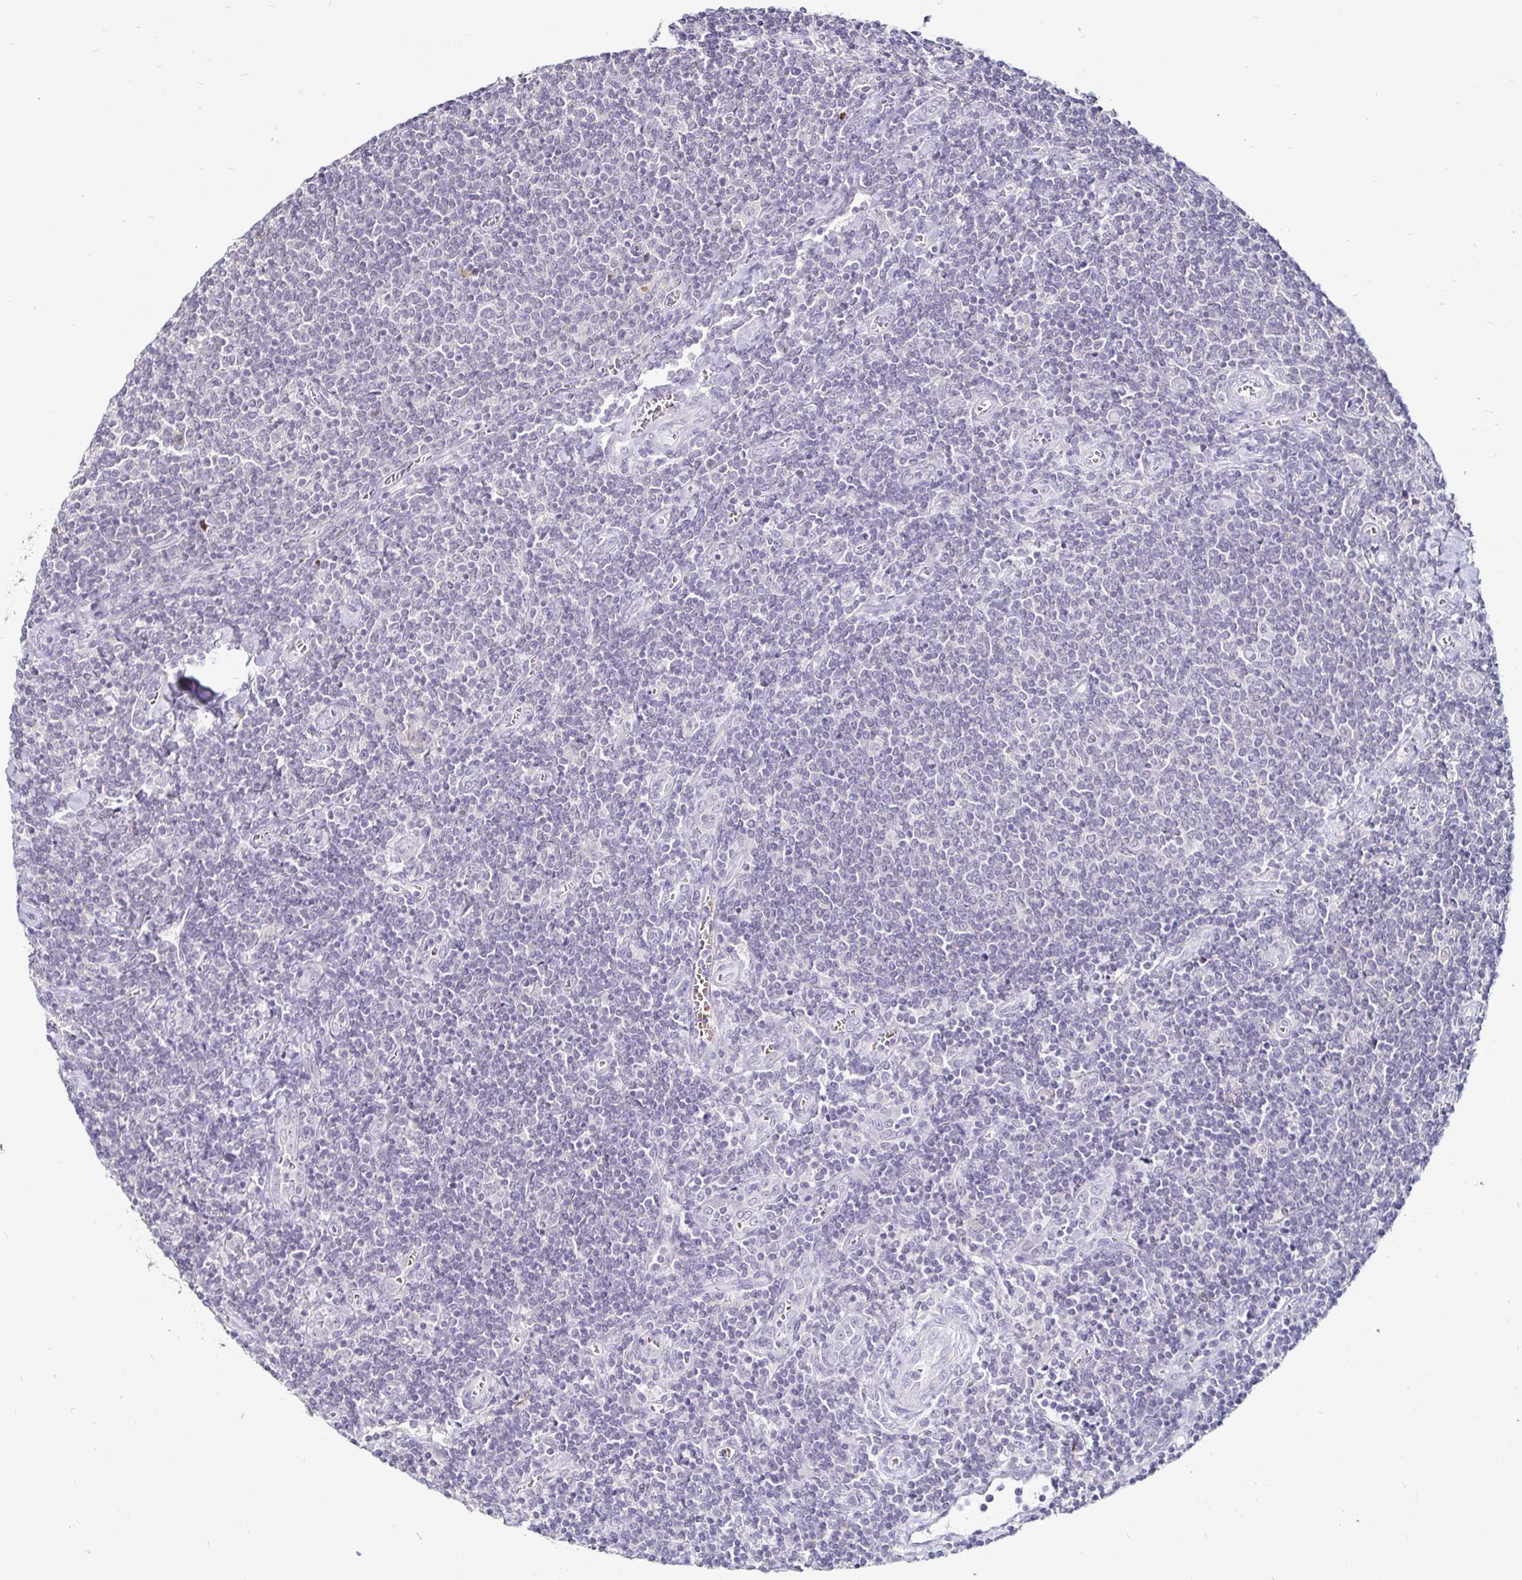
{"staining": {"intensity": "negative", "quantity": "none", "location": "none"}, "tissue": "lymphoma", "cell_type": "Tumor cells", "image_type": "cancer", "snomed": [{"axis": "morphology", "description": "Malignant lymphoma, non-Hodgkin's type, Low grade"}, {"axis": "topography", "description": "Lymph node"}], "caption": "This is a micrograph of immunohistochemistry staining of lymphoma, which shows no expression in tumor cells. (DAB (3,3'-diaminobenzidine) immunohistochemistry visualized using brightfield microscopy, high magnification).", "gene": "FAIM2", "patient": {"sex": "male", "age": 52}}